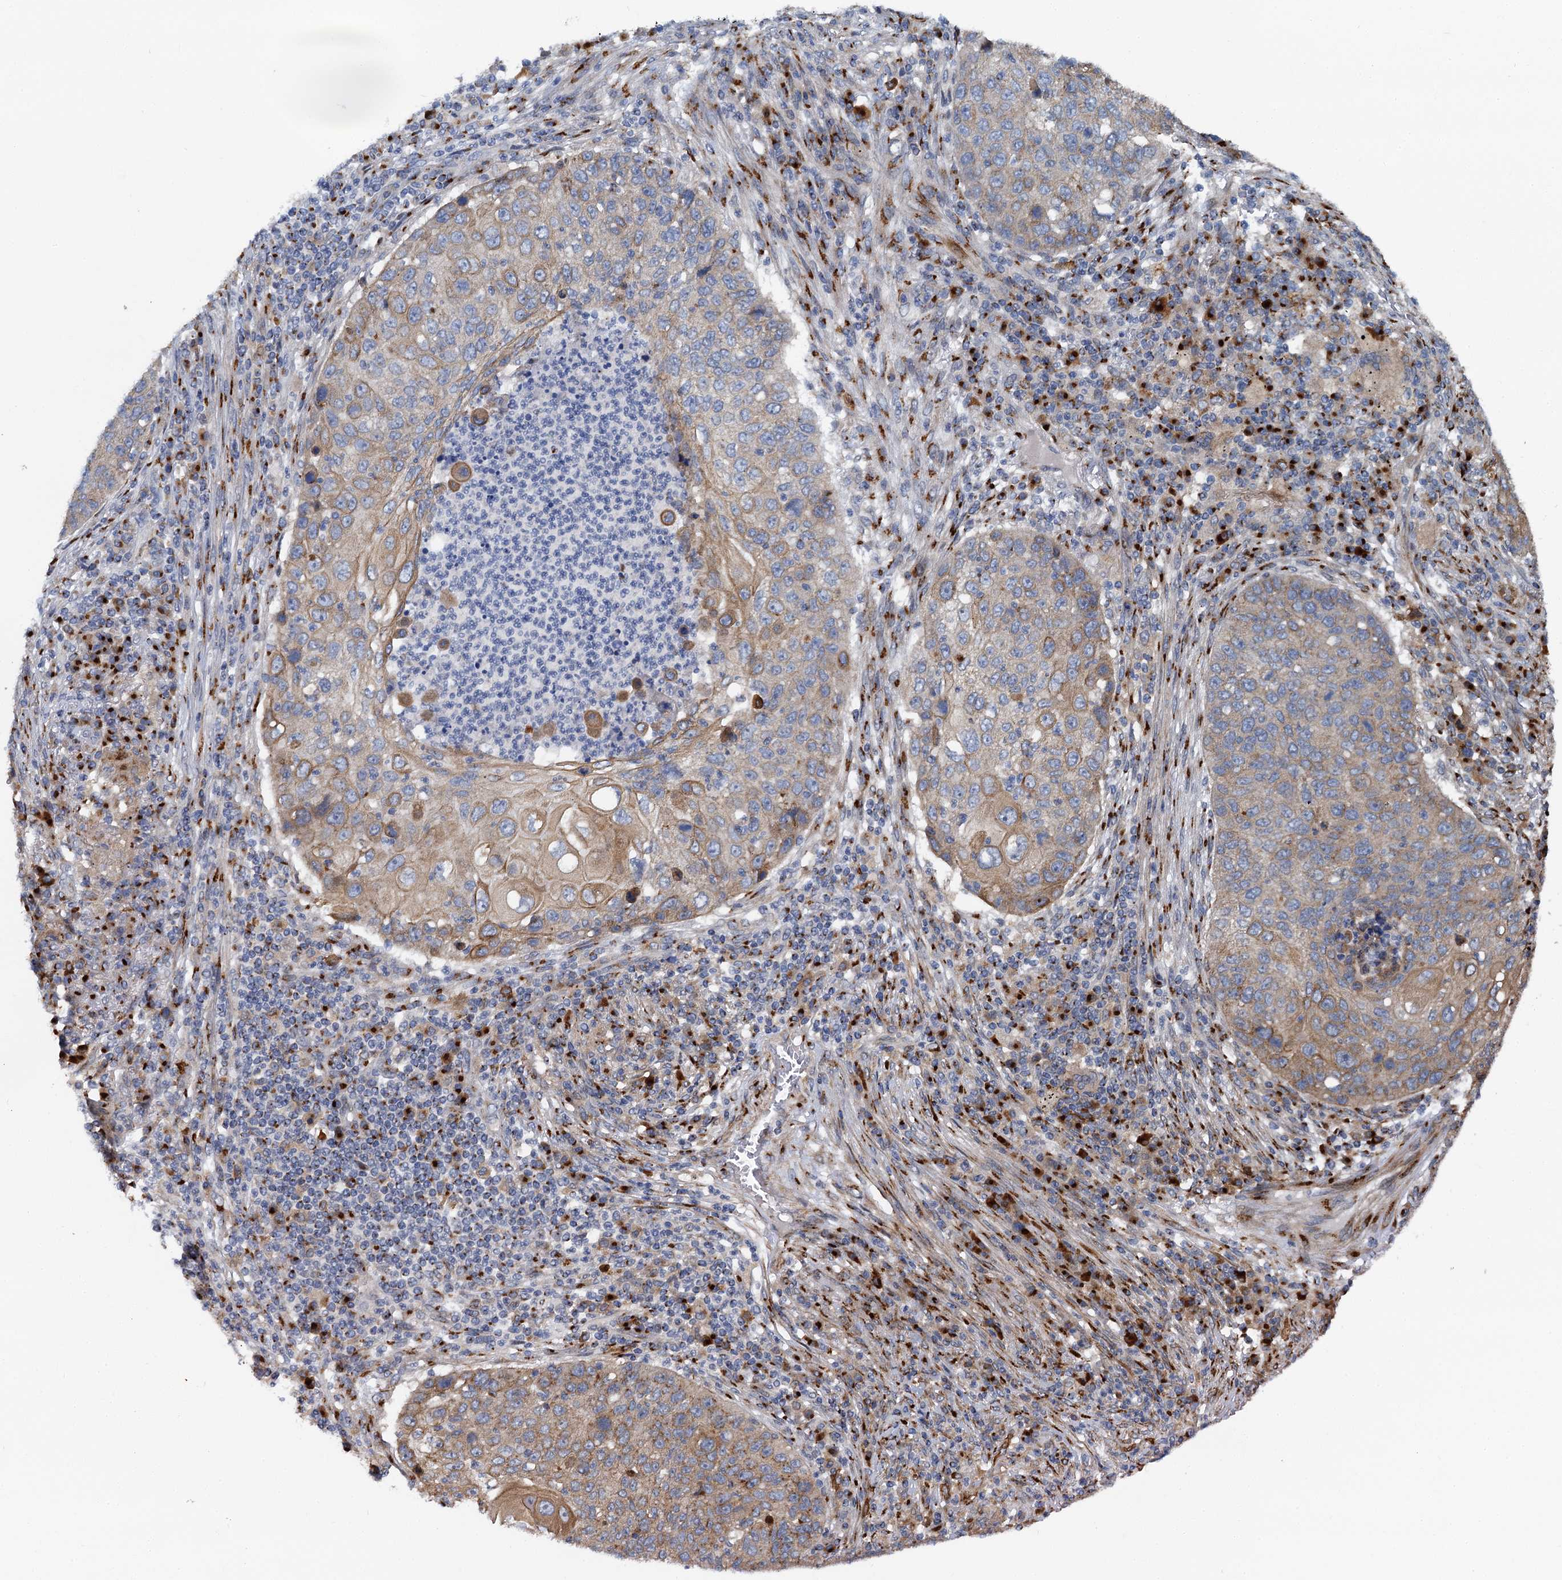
{"staining": {"intensity": "weak", "quantity": "25%-75%", "location": "cytoplasmic/membranous"}, "tissue": "lung cancer", "cell_type": "Tumor cells", "image_type": "cancer", "snomed": [{"axis": "morphology", "description": "Squamous cell carcinoma, NOS"}, {"axis": "topography", "description": "Lung"}], "caption": "The micrograph demonstrates immunohistochemical staining of squamous cell carcinoma (lung). There is weak cytoplasmic/membranous staining is appreciated in about 25%-75% of tumor cells.", "gene": "BET1L", "patient": {"sex": "female", "age": 63}}